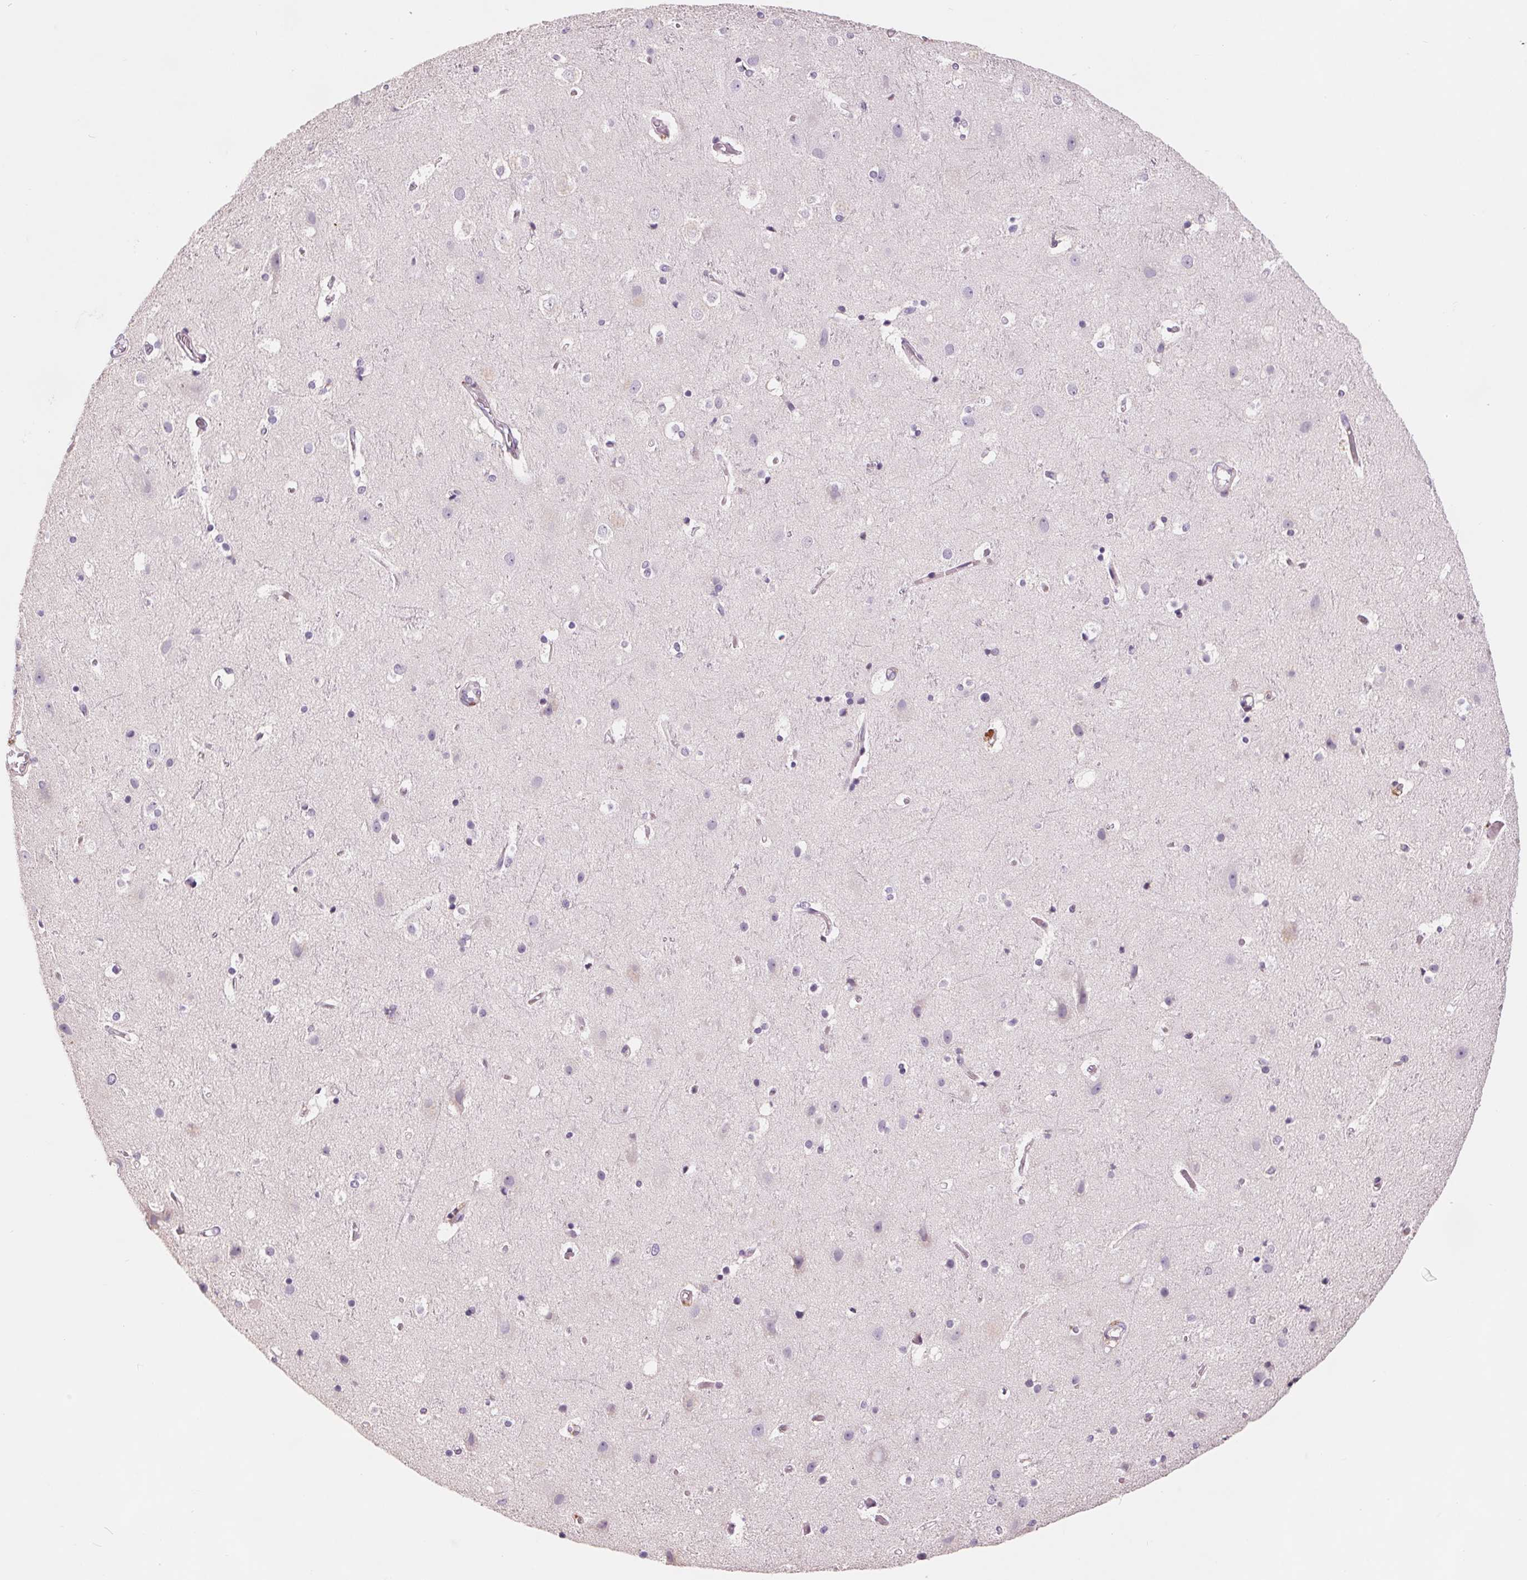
{"staining": {"intensity": "negative", "quantity": "none", "location": "none"}, "tissue": "cerebral cortex", "cell_type": "Endothelial cells", "image_type": "normal", "snomed": [{"axis": "morphology", "description": "Normal tissue, NOS"}, {"axis": "topography", "description": "Cerebral cortex"}], "caption": "IHC micrograph of normal cerebral cortex: cerebral cortex stained with DAB (3,3'-diaminobenzidine) displays no significant protein expression in endothelial cells.", "gene": "SAMD5", "patient": {"sex": "female", "age": 52}}